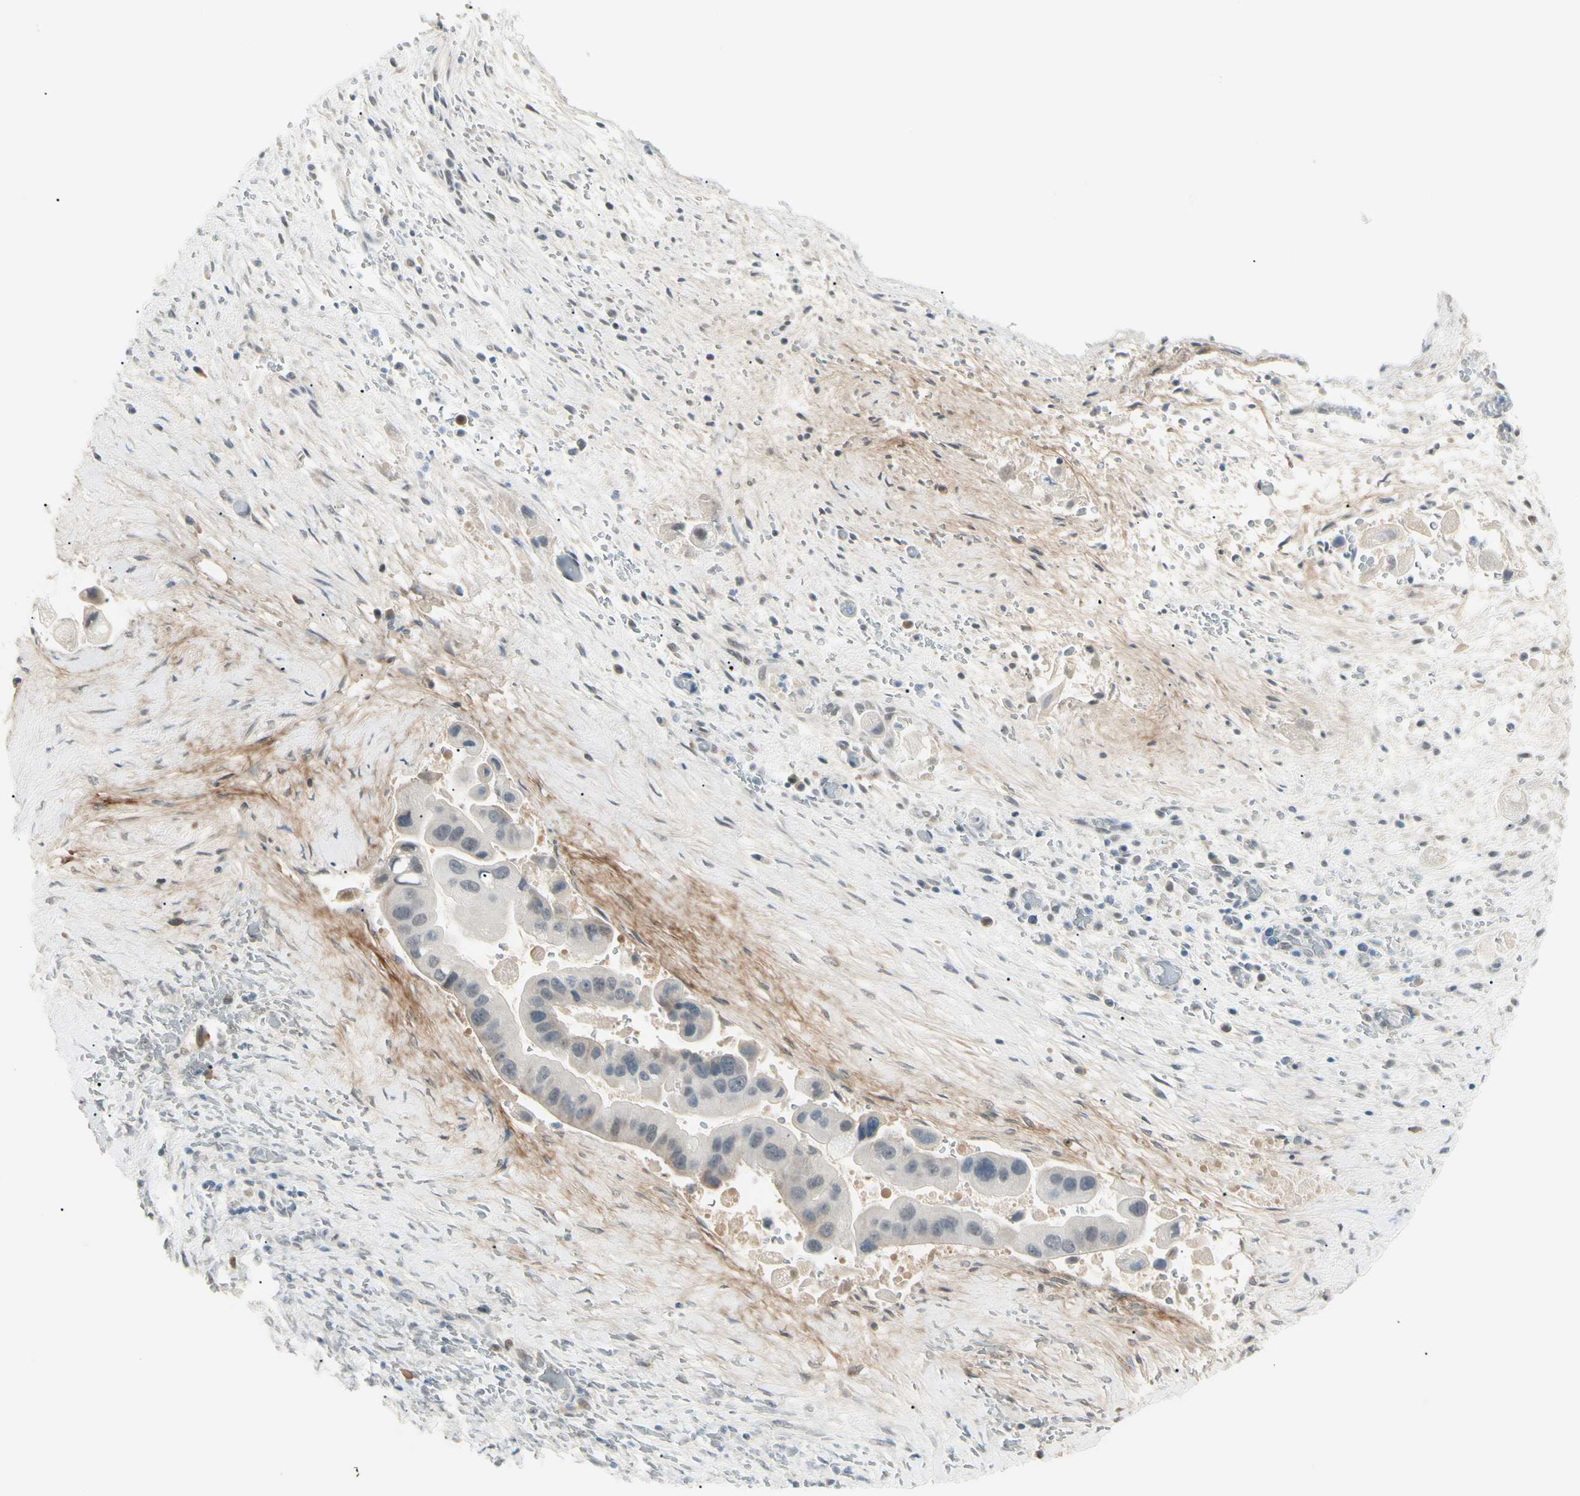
{"staining": {"intensity": "negative", "quantity": "none", "location": "none"}, "tissue": "liver cancer", "cell_type": "Tumor cells", "image_type": "cancer", "snomed": [{"axis": "morphology", "description": "Normal tissue, NOS"}, {"axis": "morphology", "description": "Cholangiocarcinoma"}, {"axis": "topography", "description": "Liver"}, {"axis": "topography", "description": "Peripheral nerve tissue"}], "caption": "Tumor cells are negative for brown protein staining in liver cholangiocarcinoma.", "gene": "ASPN", "patient": {"sex": "male", "age": 50}}